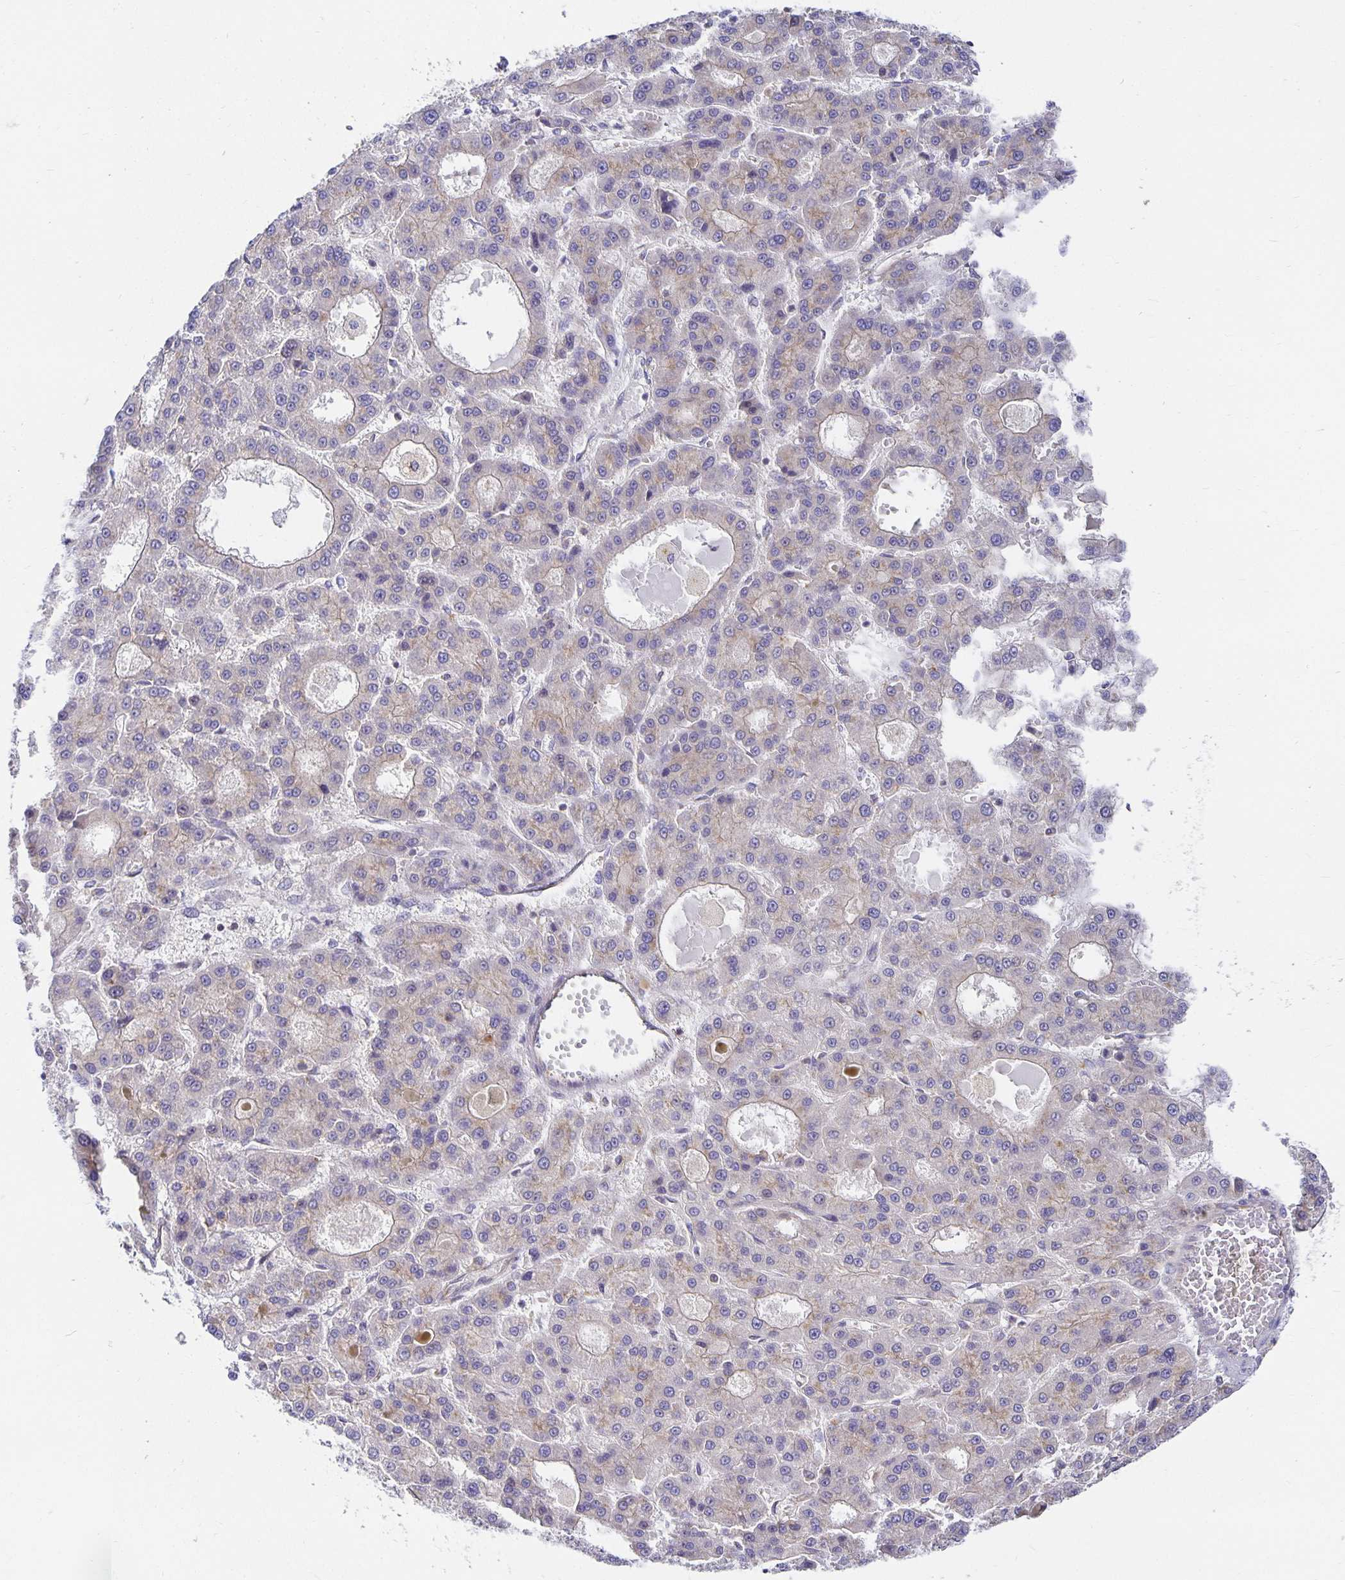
{"staining": {"intensity": "weak", "quantity": "<25%", "location": "cytoplasmic/membranous"}, "tissue": "liver cancer", "cell_type": "Tumor cells", "image_type": "cancer", "snomed": [{"axis": "morphology", "description": "Carcinoma, Hepatocellular, NOS"}, {"axis": "topography", "description": "Liver"}], "caption": "There is no significant expression in tumor cells of liver cancer (hepatocellular carcinoma).", "gene": "USO1", "patient": {"sex": "male", "age": 70}}